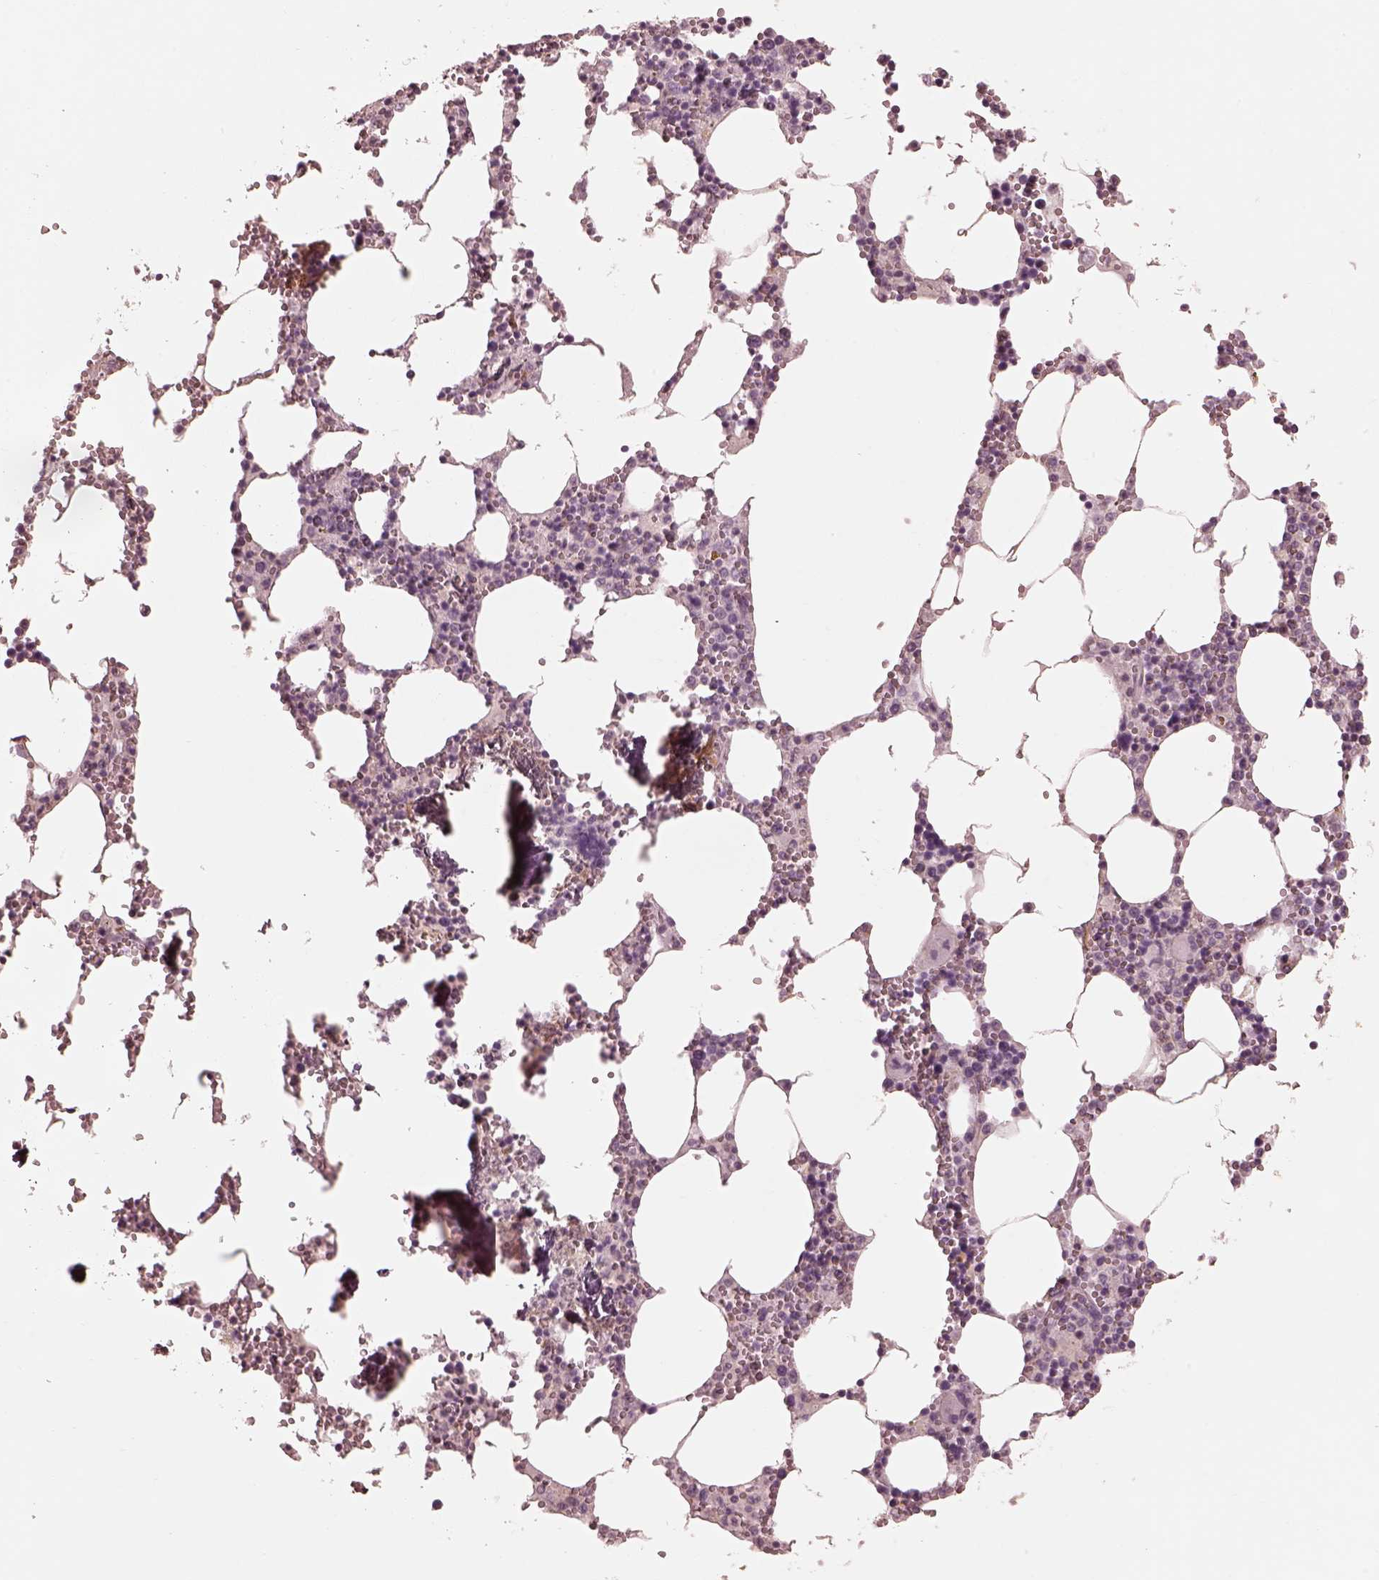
{"staining": {"intensity": "moderate", "quantity": "<25%", "location": "cytoplasmic/membranous"}, "tissue": "bone marrow", "cell_type": "Hematopoietic cells", "image_type": "normal", "snomed": [{"axis": "morphology", "description": "Normal tissue, NOS"}, {"axis": "topography", "description": "Bone marrow"}], "caption": "Protein staining of benign bone marrow demonstrates moderate cytoplasmic/membranous expression in about <25% of hematopoietic cells. (Brightfield microscopy of DAB IHC at high magnification).", "gene": "PRKACG", "patient": {"sex": "male", "age": 54}}